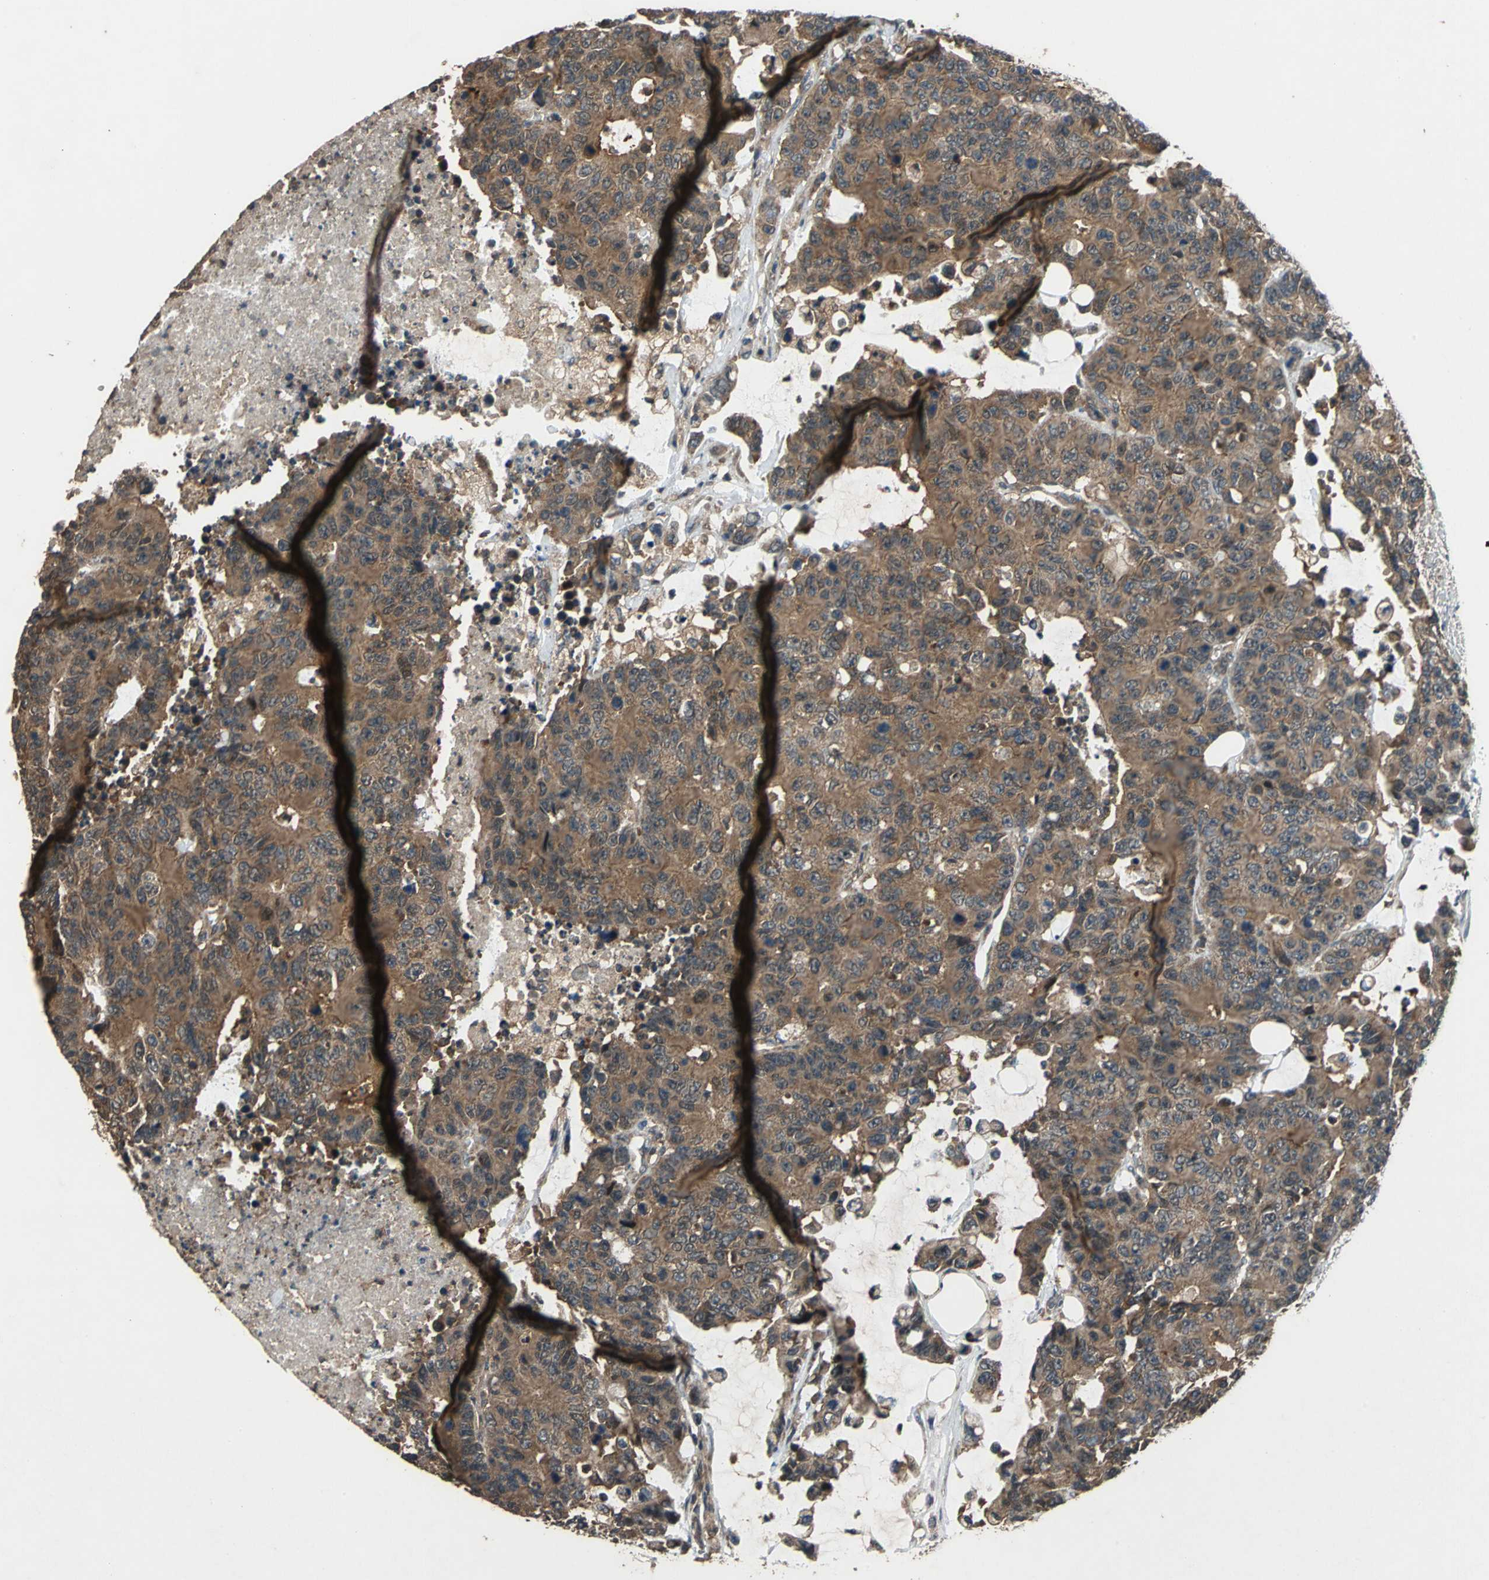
{"staining": {"intensity": "strong", "quantity": ">75%", "location": "cytoplasmic/membranous"}, "tissue": "colorectal cancer", "cell_type": "Tumor cells", "image_type": "cancer", "snomed": [{"axis": "morphology", "description": "Adenocarcinoma, NOS"}, {"axis": "topography", "description": "Colon"}], "caption": "Tumor cells display high levels of strong cytoplasmic/membranous expression in about >75% of cells in human adenocarcinoma (colorectal). The staining was performed using DAB to visualize the protein expression in brown, while the nuclei were stained in blue with hematoxylin (Magnification: 20x).", "gene": "ZNF608", "patient": {"sex": "female", "age": 86}}